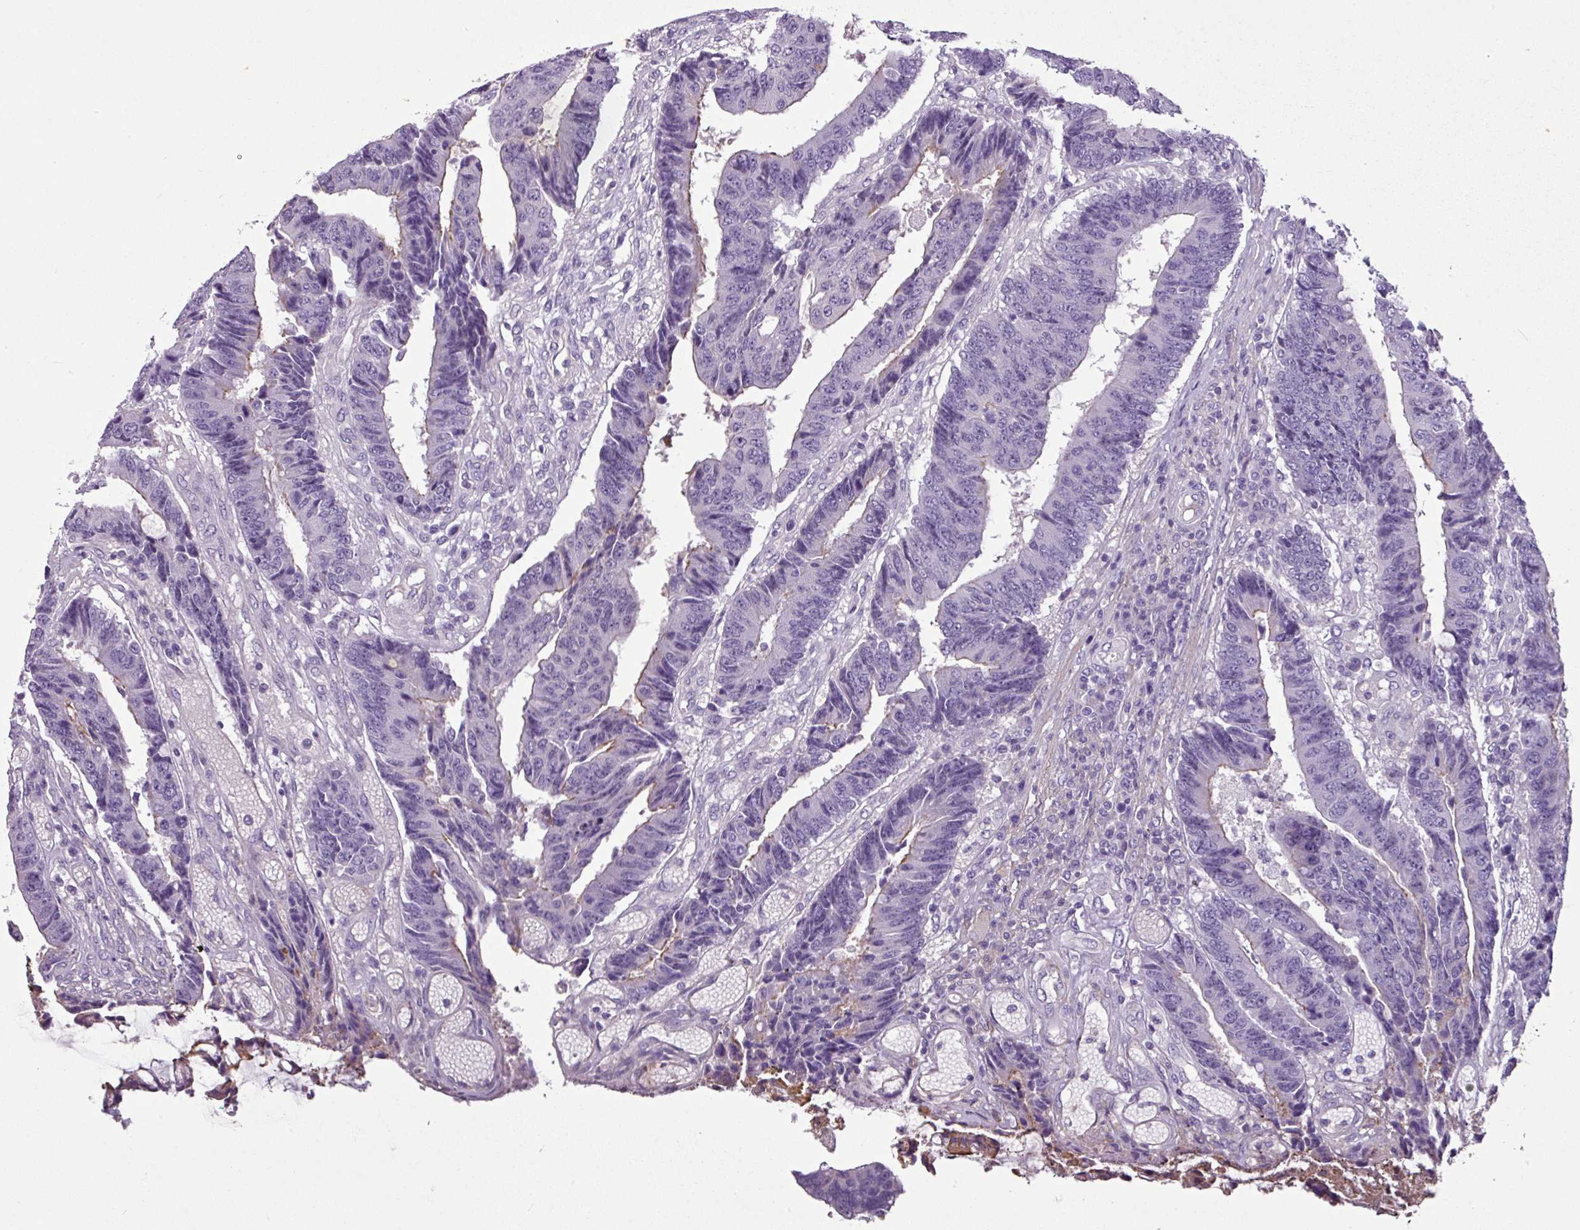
{"staining": {"intensity": "negative", "quantity": "none", "location": "none"}, "tissue": "colorectal cancer", "cell_type": "Tumor cells", "image_type": "cancer", "snomed": [{"axis": "morphology", "description": "Adenocarcinoma, NOS"}, {"axis": "topography", "description": "Rectum"}], "caption": "Adenocarcinoma (colorectal) was stained to show a protein in brown. There is no significant positivity in tumor cells.", "gene": "TMEM178B", "patient": {"sex": "male", "age": 84}}